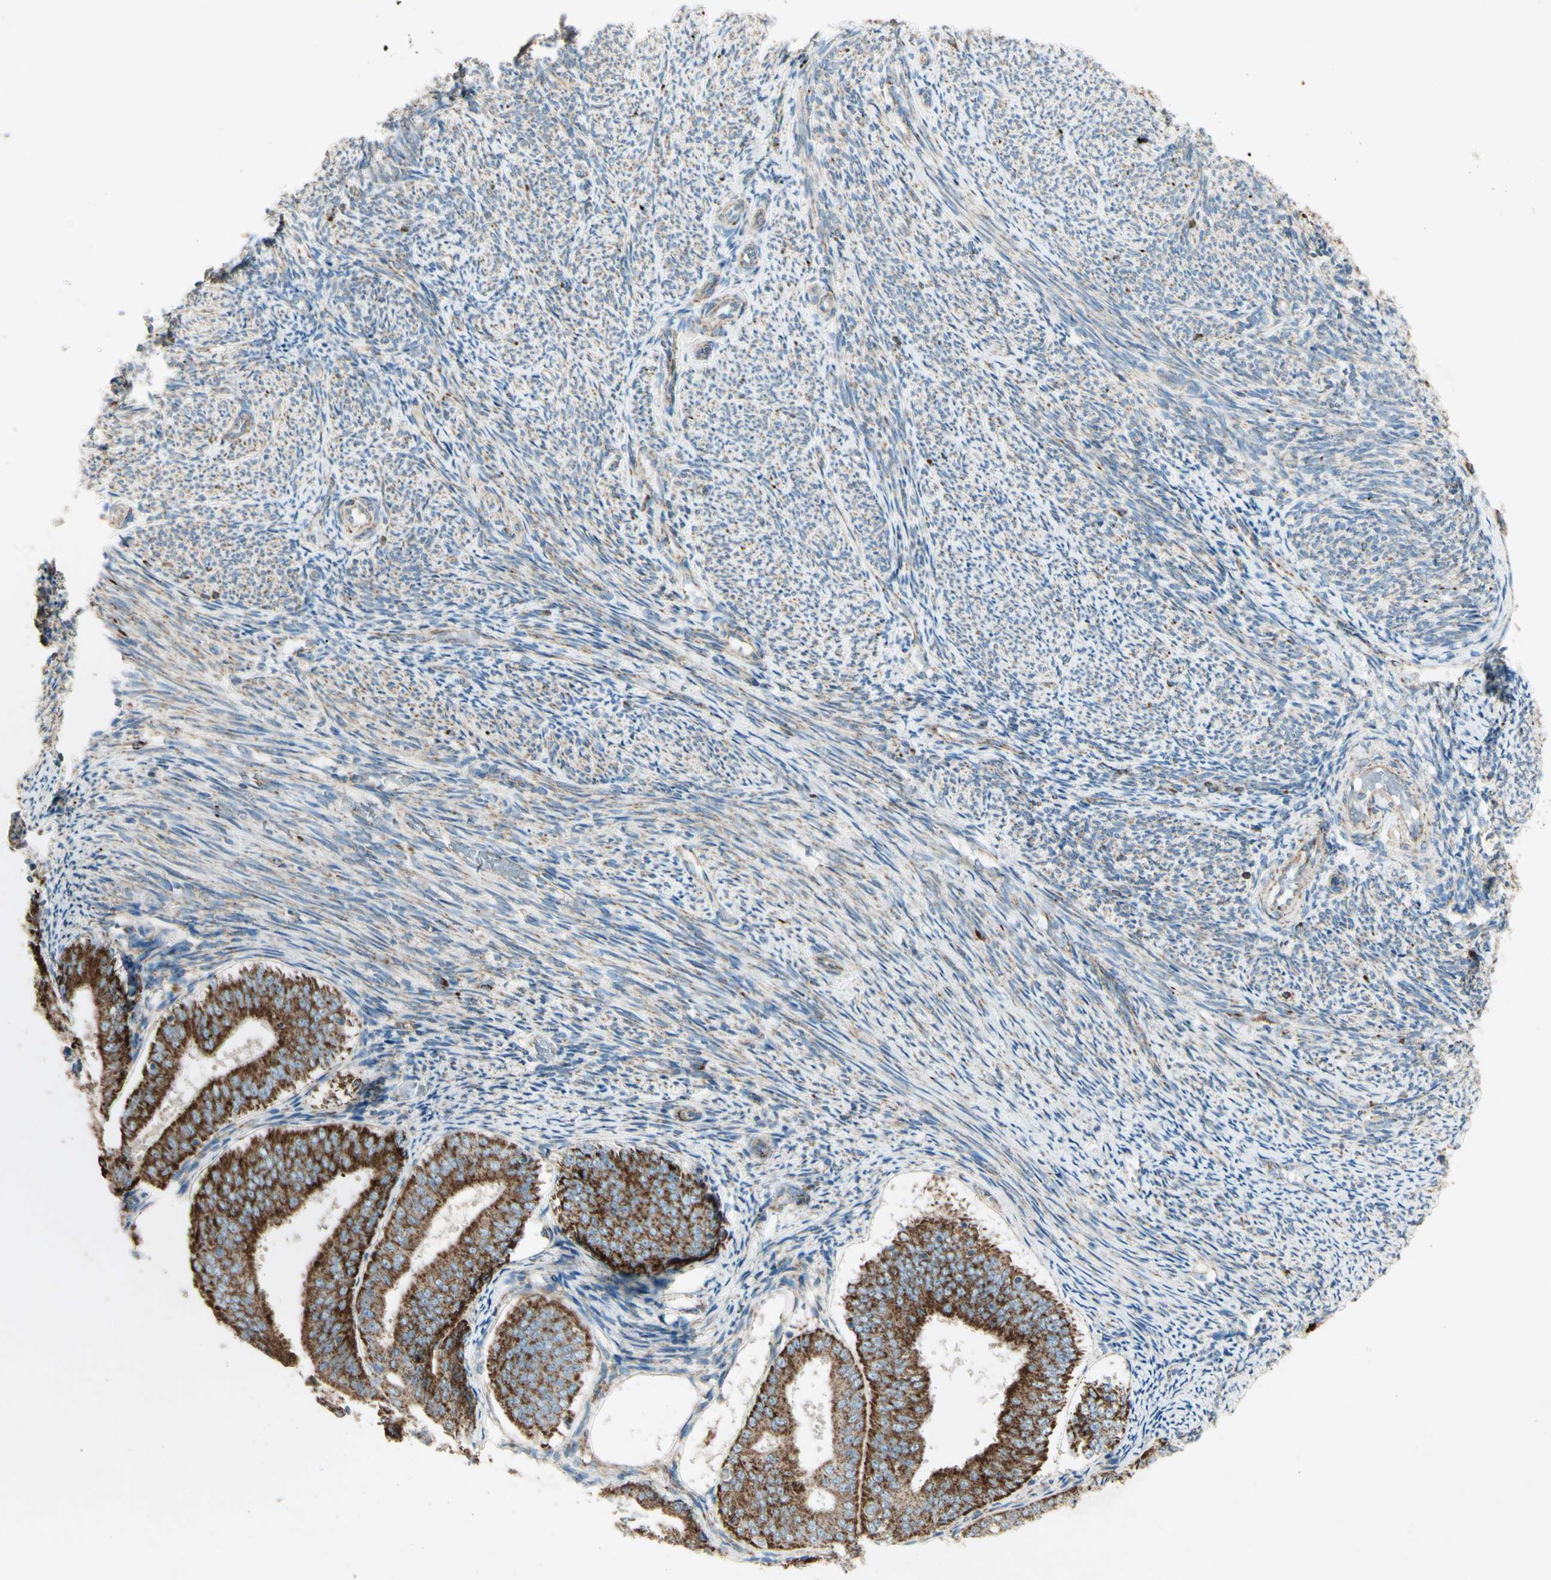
{"staining": {"intensity": "strong", "quantity": ">75%", "location": "cytoplasmic/membranous"}, "tissue": "endometrial cancer", "cell_type": "Tumor cells", "image_type": "cancer", "snomed": [{"axis": "morphology", "description": "Adenocarcinoma, NOS"}, {"axis": "topography", "description": "Endometrium"}], "caption": "Brown immunohistochemical staining in adenocarcinoma (endometrial) reveals strong cytoplasmic/membranous staining in approximately >75% of tumor cells.", "gene": "RHOT1", "patient": {"sex": "female", "age": 63}}